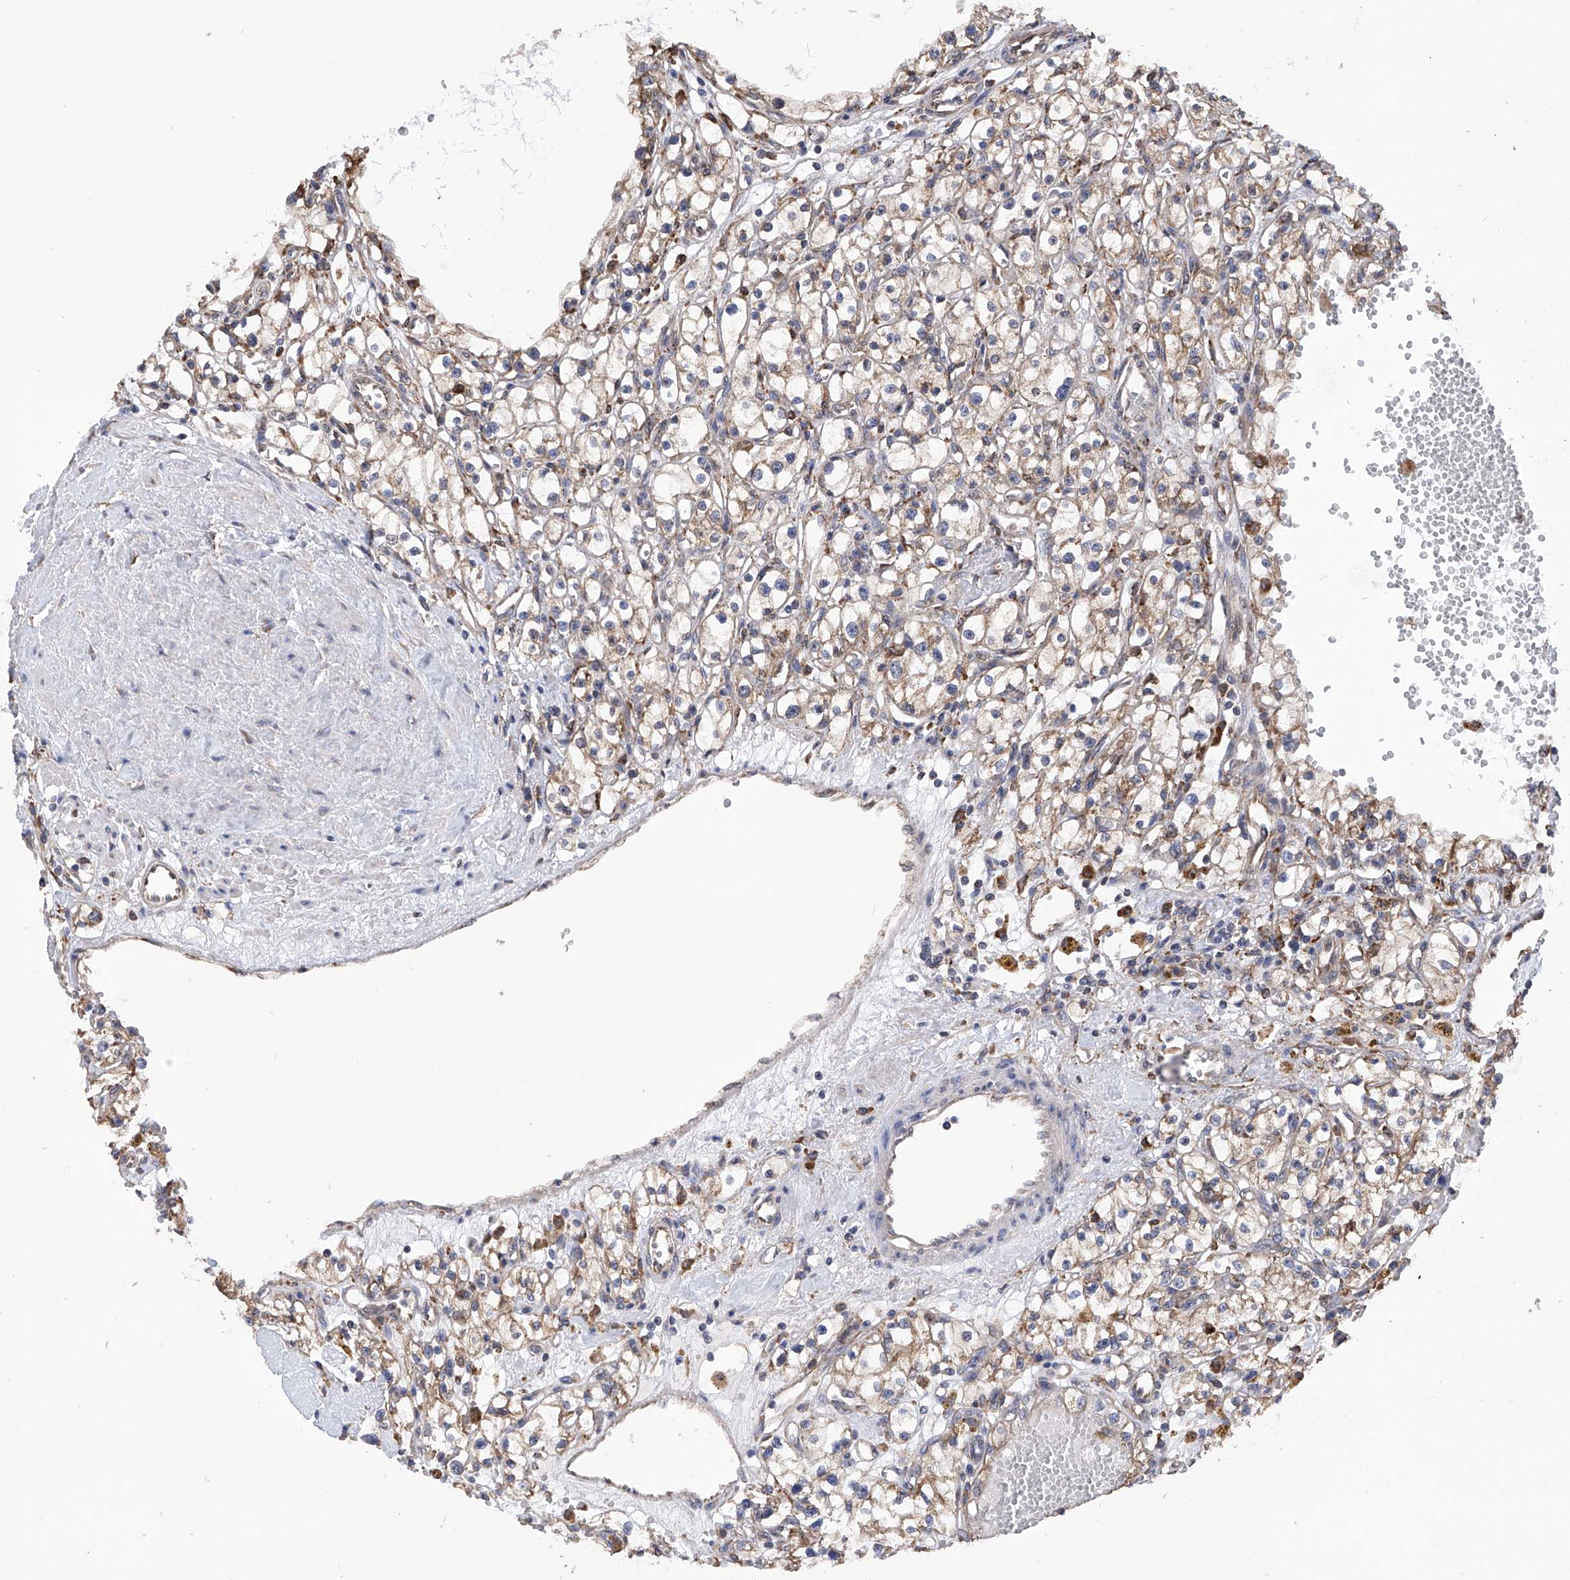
{"staining": {"intensity": "weak", "quantity": ">75%", "location": "cytoplasmic/membranous"}, "tissue": "renal cancer", "cell_type": "Tumor cells", "image_type": "cancer", "snomed": [{"axis": "morphology", "description": "Adenocarcinoma, NOS"}, {"axis": "topography", "description": "Kidney"}], "caption": "Protein analysis of renal cancer (adenocarcinoma) tissue demonstrates weak cytoplasmic/membranous expression in approximately >75% of tumor cells. (brown staining indicates protein expression, while blue staining denotes nuclei).", "gene": "DNAH8", "patient": {"sex": "male", "age": 56}}